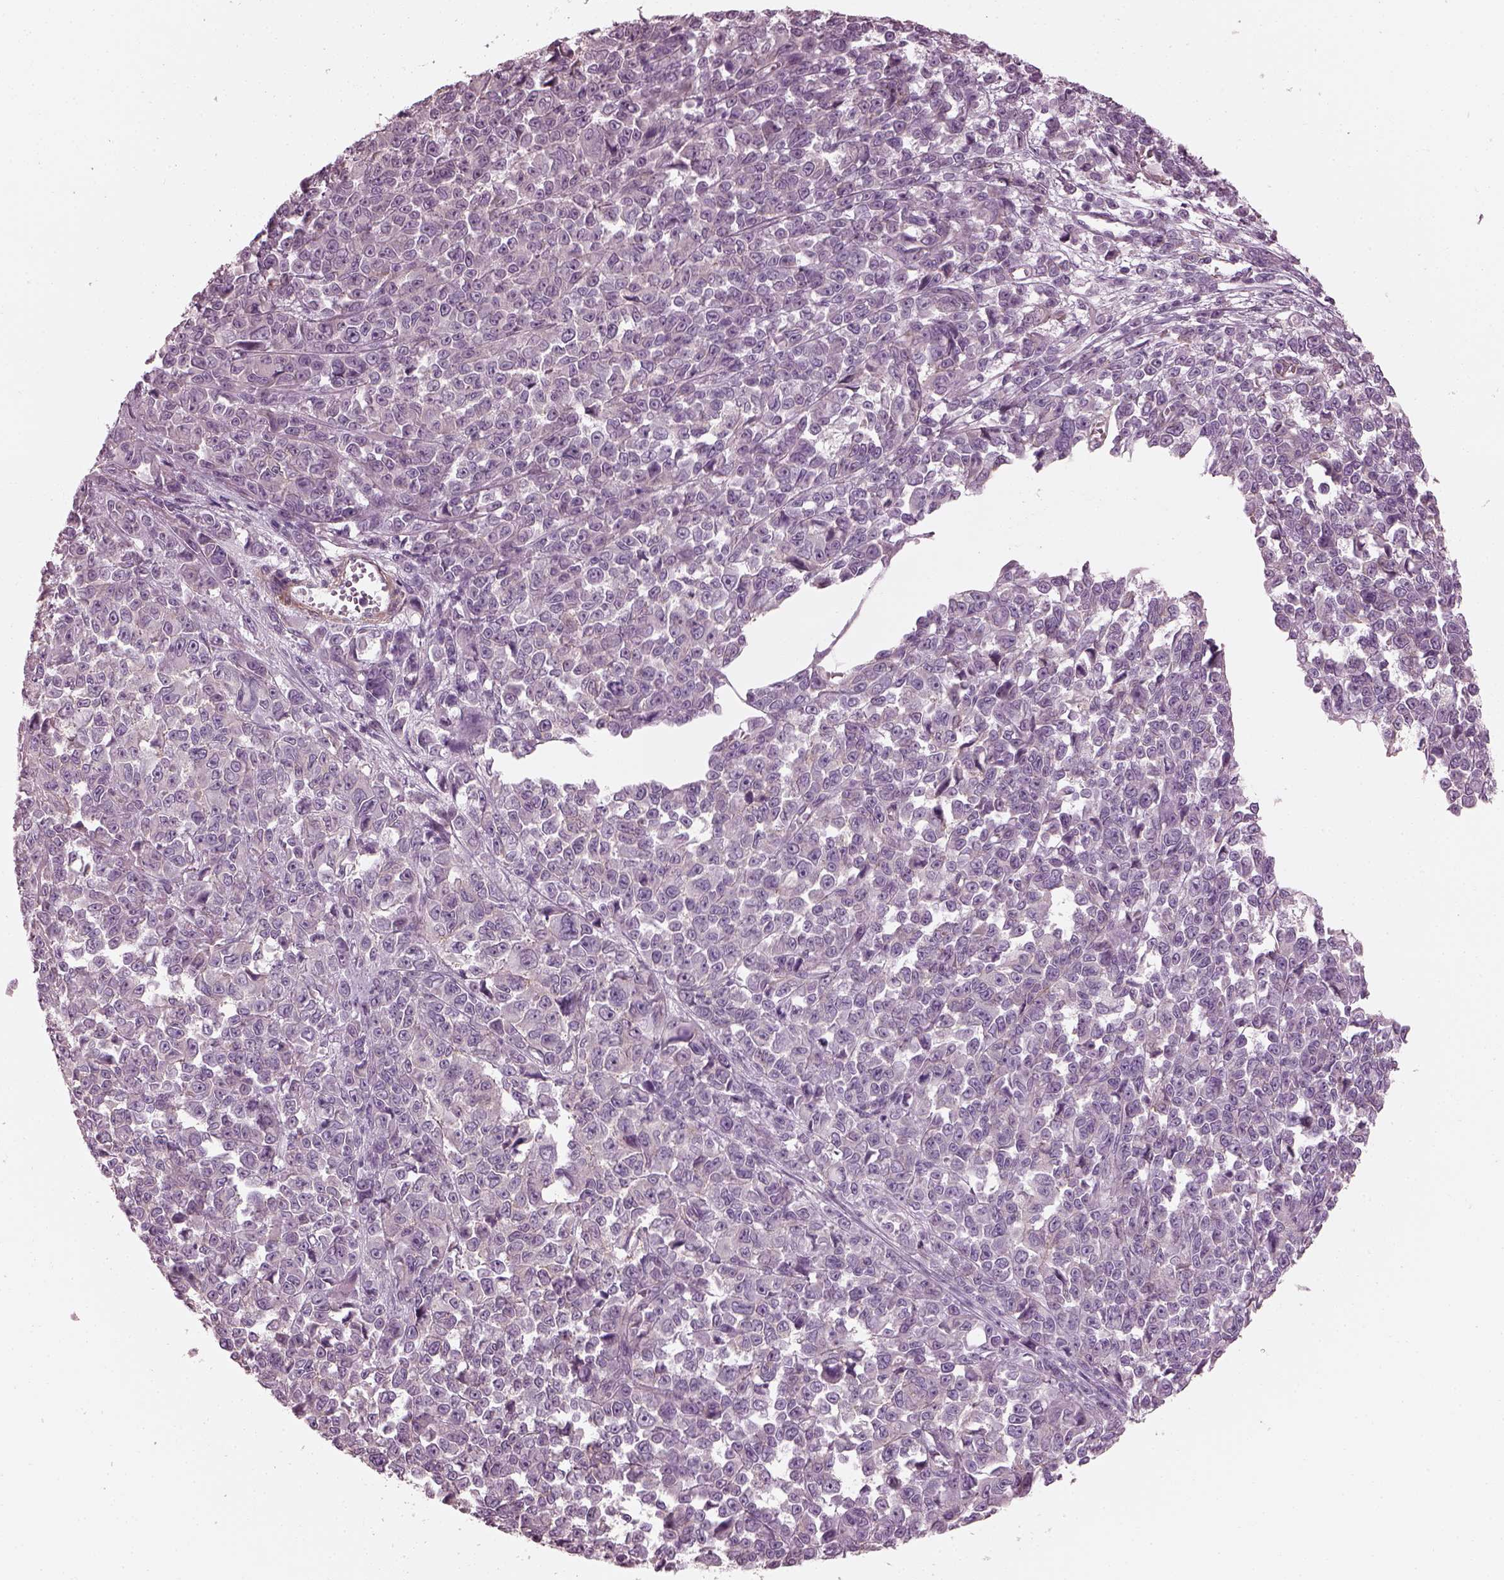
{"staining": {"intensity": "negative", "quantity": "none", "location": "none"}, "tissue": "melanoma", "cell_type": "Tumor cells", "image_type": "cancer", "snomed": [{"axis": "morphology", "description": "Malignant melanoma, NOS"}, {"axis": "topography", "description": "Skin"}], "caption": "Immunohistochemical staining of human melanoma displays no significant positivity in tumor cells.", "gene": "BFSP1", "patient": {"sex": "female", "age": 95}}